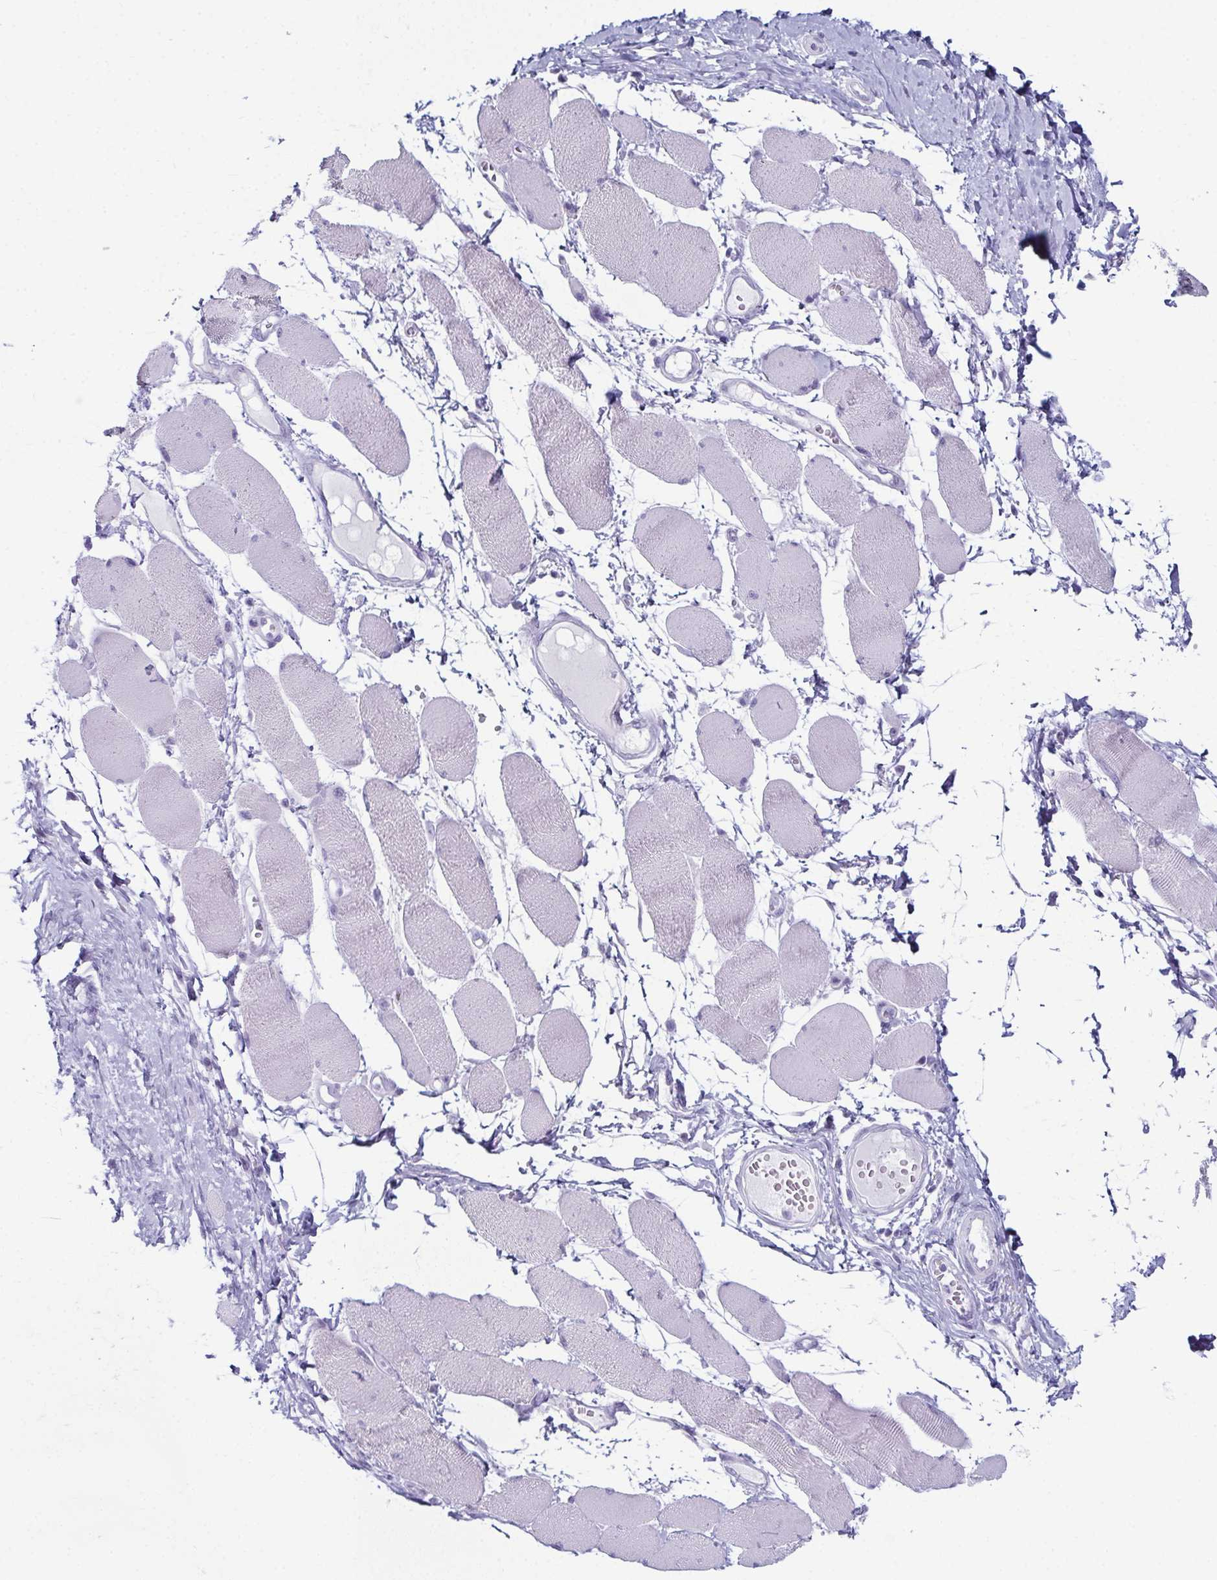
{"staining": {"intensity": "weak", "quantity": "<25%", "location": "cytoplasmic/membranous"}, "tissue": "skeletal muscle", "cell_type": "Myocytes", "image_type": "normal", "snomed": [{"axis": "morphology", "description": "Normal tissue, NOS"}, {"axis": "topography", "description": "Skeletal muscle"}], "caption": "High magnification brightfield microscopy of unremarkable skeletal muscle stained with DAB (3,3'-diaminobenzidine) (brown) and counterstained with hematoxylin (blue): myocytes show no significant staining. (DAB immunohistochemistry (IHC), high magnification).", "gene": "ENKUR", "patient": {"sex": "female", "age": 75}}